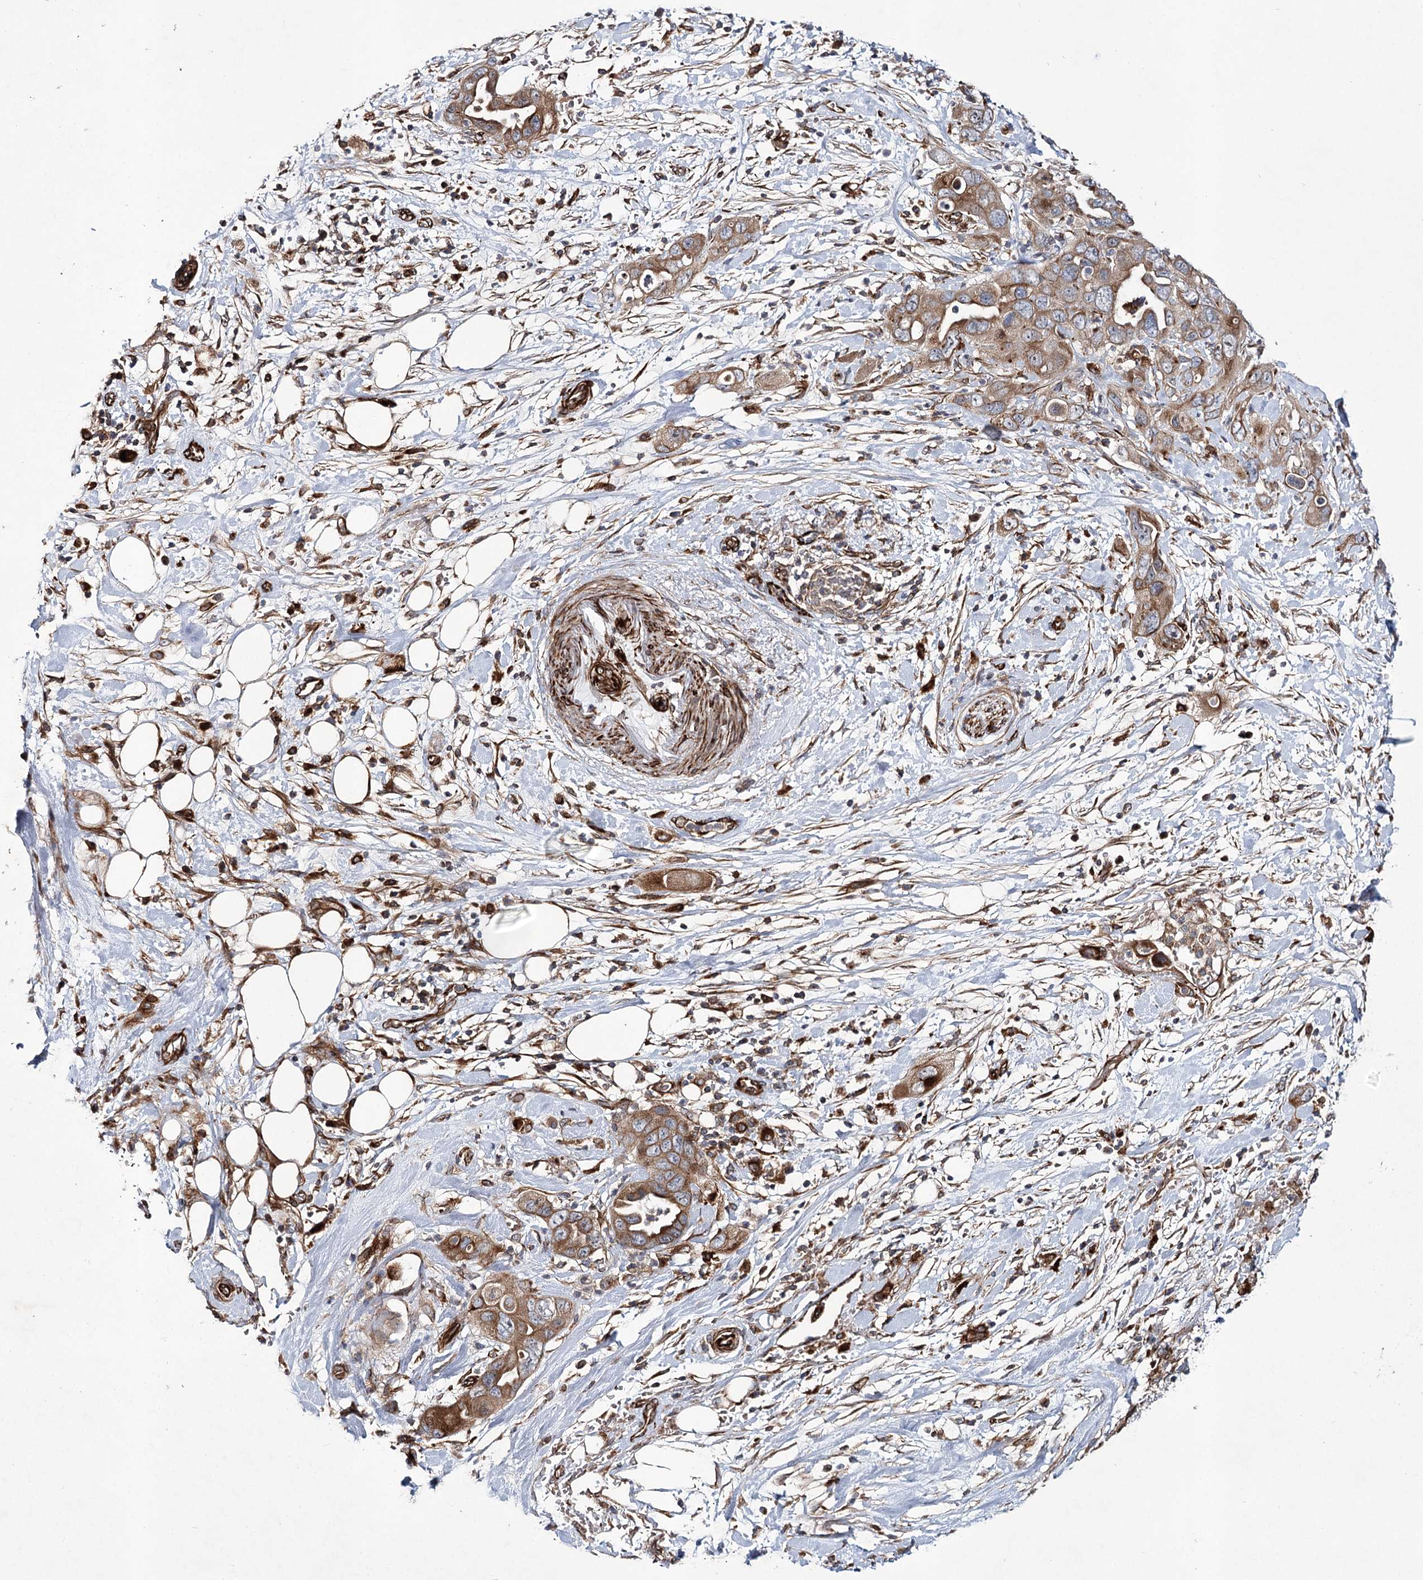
{"staining": {"intensity": "moderate", "quantity": ">75%", "location": "cytoplasmic/membranous"}, "tissue": "pancreatic cancer", "cell_type": "Tumor cells", "image_type": "cancer", "snomed": [{"axis": "morphology", "description": "Adenocarcinoma, NOS"}, {"axis": "topography", "description": "Pancreas"}], "caption": "This is a micrograph of immunohistochemistry staining of pancreatic adenocarcinoma, which shows moderate staining in the cytoplasmic/membranous of tumor cells.", "gene": "DPEP2", "patient": {"sex": "female", "age": 71}}